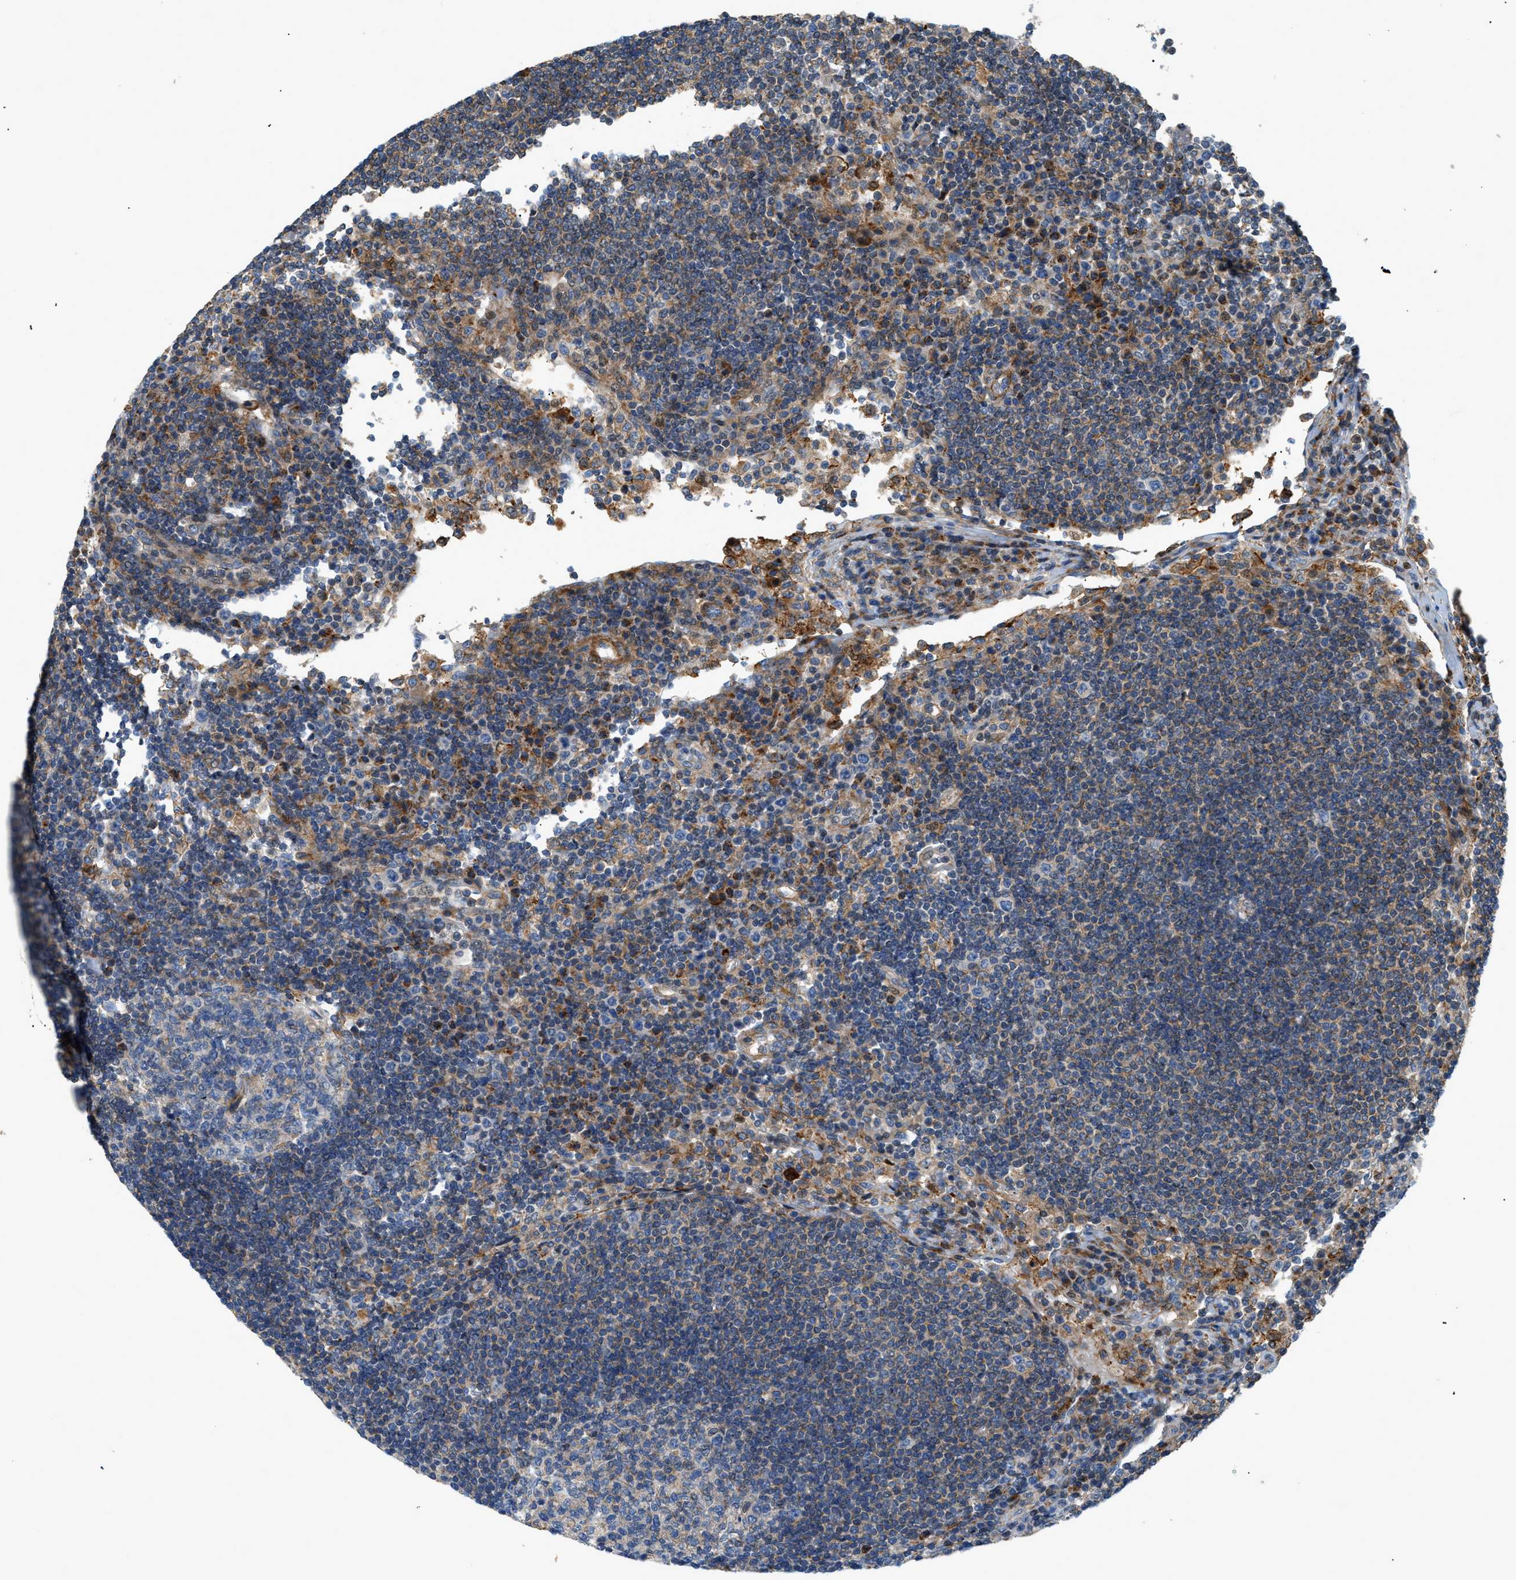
{"staining": {"intensity": "strong", "quantity": "25%-75%", "location": "cytoplasmic/membranous"}, "tissue": "lymph node", "cell_type": "Germinal center cells", "image_type": "normal", "snomed": [{"axis": "morphology", "description": "Normal tissue, NOS"}, {"axis": "topography", "description": "Lymph node"}], "caption": "Protein expression analysis of normal human lymph node reveals strong cytoplasmic/membranous positivity in approximately 25%-75% of germinal center cells.", "gene": "DHODH", "patient": {"sex": "female", "age": 53}}